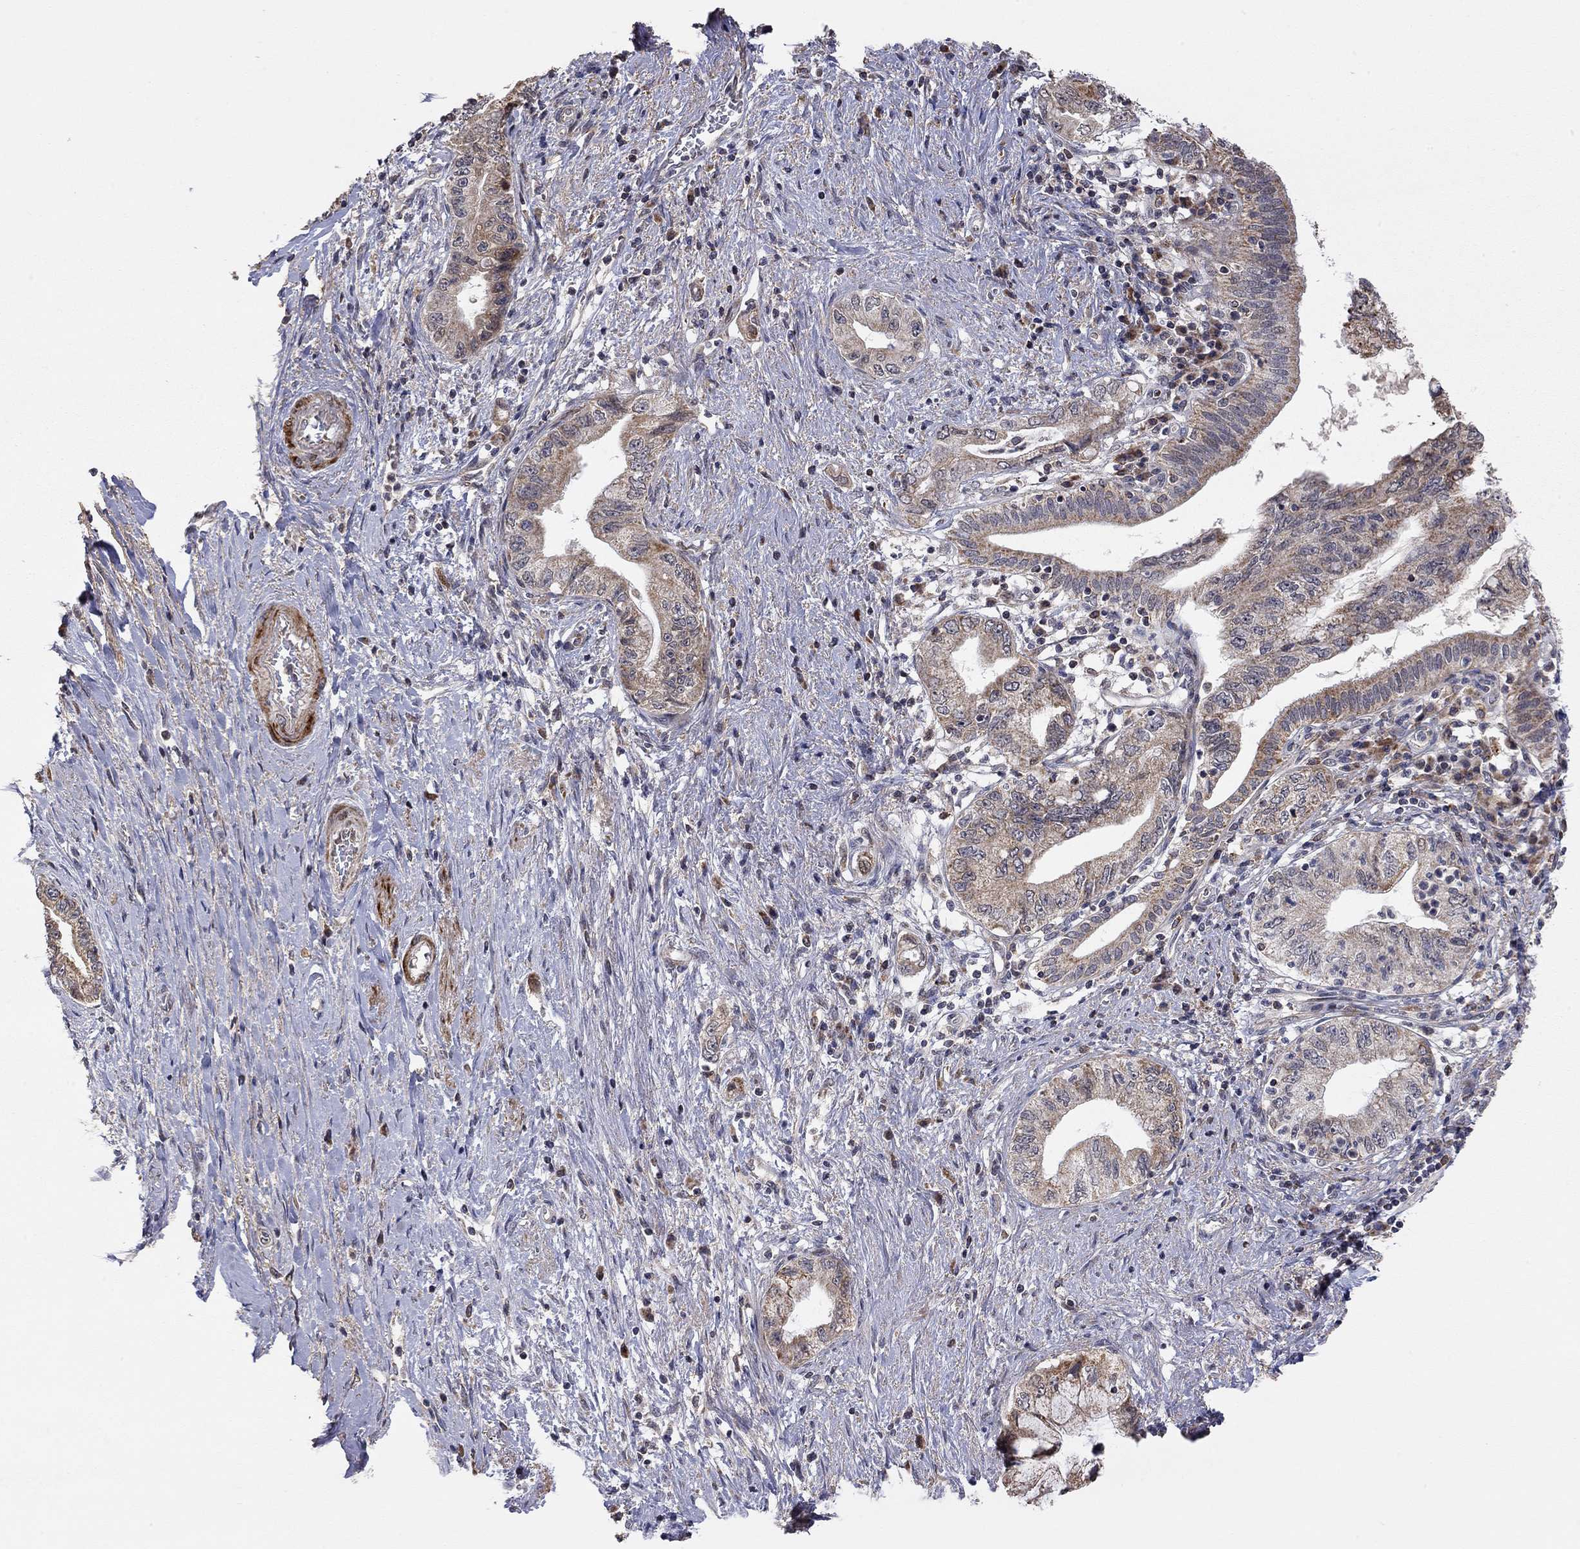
{"staining": {"intensity": "moderate", "quantity": "<25%", "location": "cytoplasmic/membranous"}, "tissue": "pancreatic cancer", "cell_type": "Tumor cells", "image_type": "cancer", "snomed": [{"axis": "morphology", "description": "Adenocarcinoma, NOS"}, {"axis": "topography", "description": "Pancreas"}], "caption": "This photomicrograph demonstrates IHC staining of pancreatic cancer, with low moderate cytoplasmic/membranous positivity in about <25% of tumor cells.", "gene": "IDS", "patient": {"sex": "female", "age": 73}}